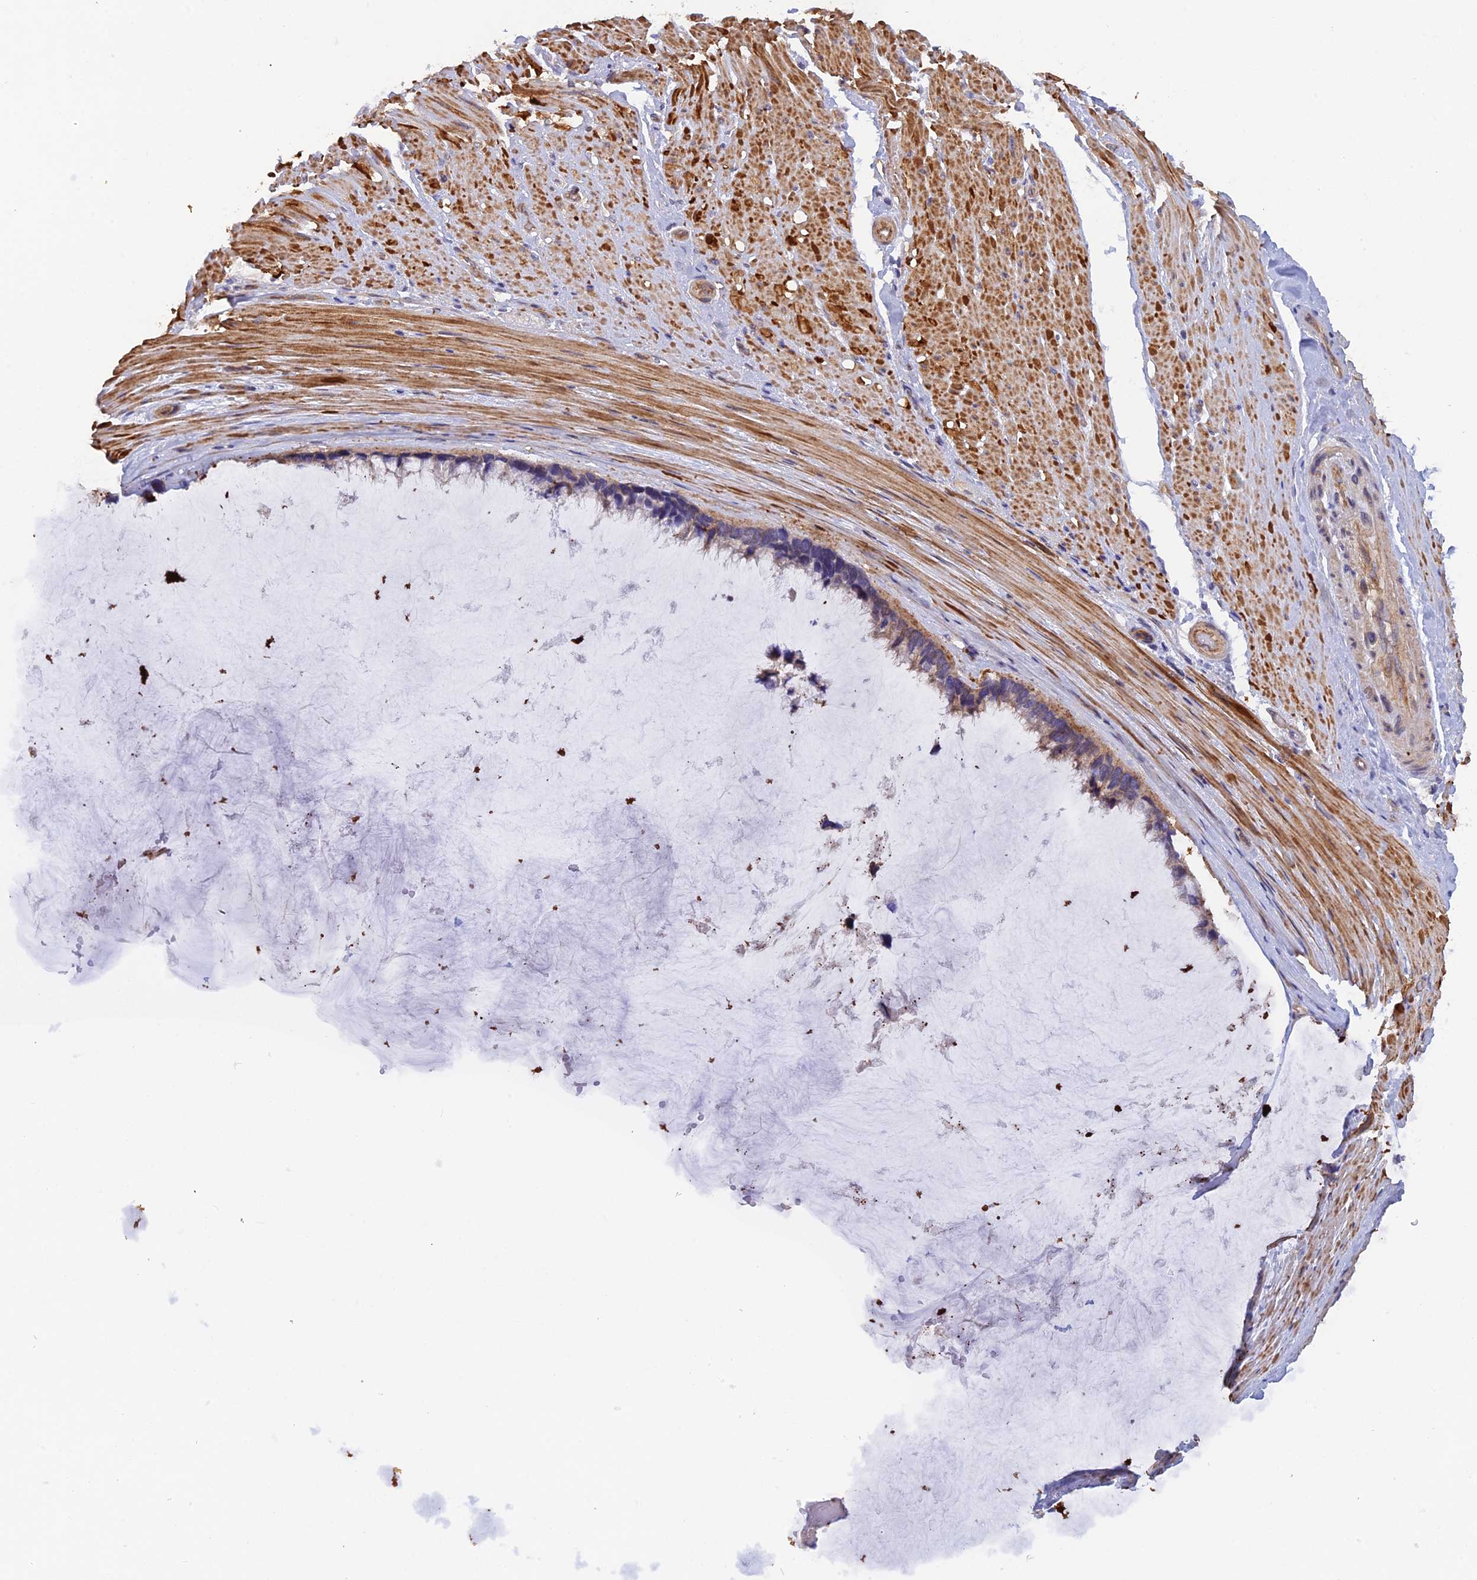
{"staining": {"intensity": "moderate", "quantity": "25%-75%", "location": "cytoplasmic/membranous"}, "tissue": "ovarian cancer", "cell_type": "Tumor cells", "image_type": "cancer", "snomed": [{"axis": "morphology", "description": "Cystadenocarcinoma, mucinous, NOS"}, {"axis": "topography", "description": "Ovary"}], "caption": "Ovarian cancer stained with a protein marker displays moderate staining in tumor cells.", "gene": "FZR1", "patient": {"sex": "female", "age": 39}}